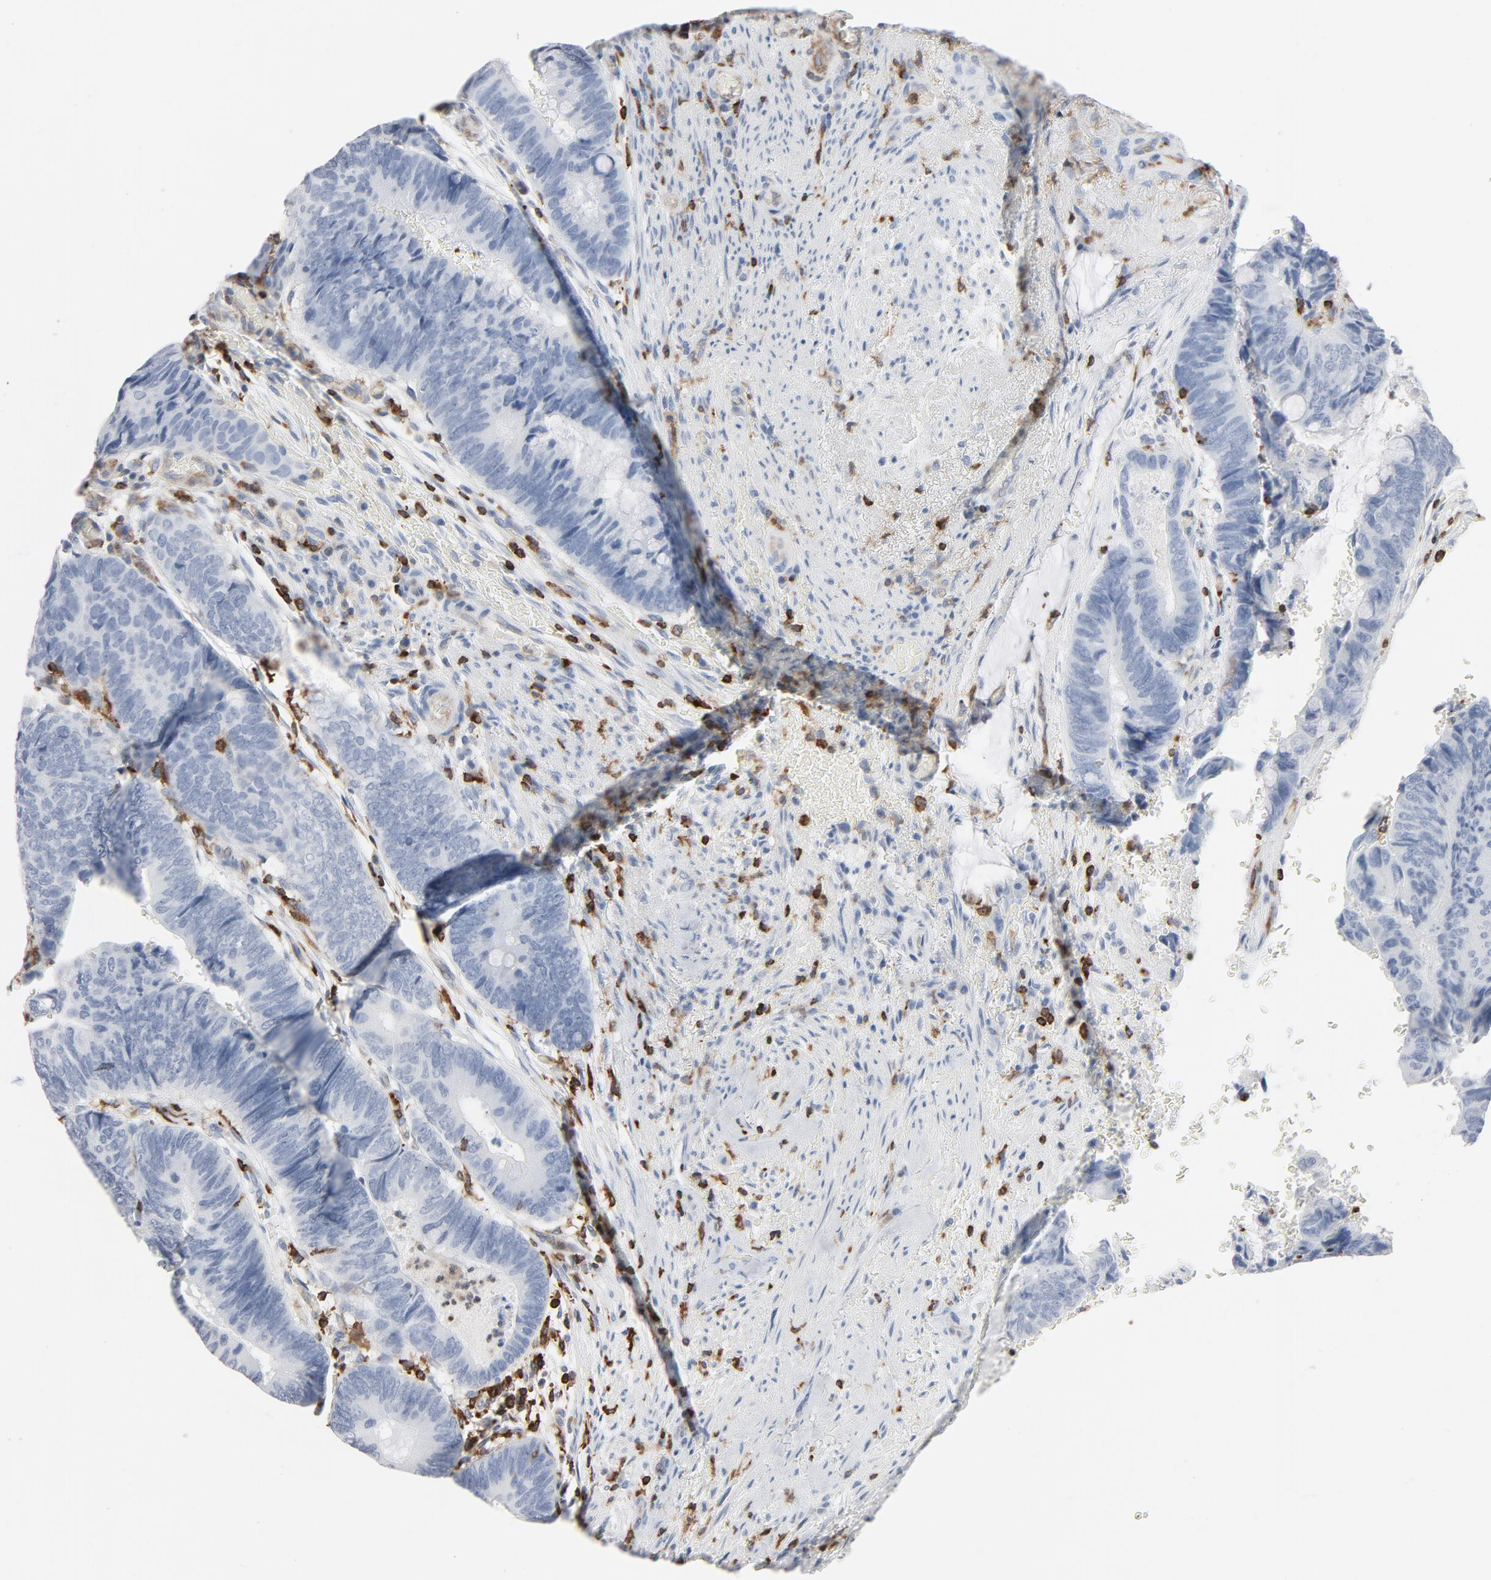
{"staining": {"intensity": "negative", "quantity": "none", "location": "none"}, "tissue": "colorectal cancer", "cell_type": "Tumor cells", "image_type": "cancer", "snomed": [{"axis": "morphology", "description": "Normal tissue, NOS"}, {"axis": "morphology", "description": "Adenocarcinoma, NOS"}, {"axis": "topography", "description": "Rectum"}], "caption": "An IHC image of colorectal cancer is shown. There is no staining in tumor cells of colorectal cancer.", "gene": "LCP2", "patient": {"sex": "male", "age": 92}}